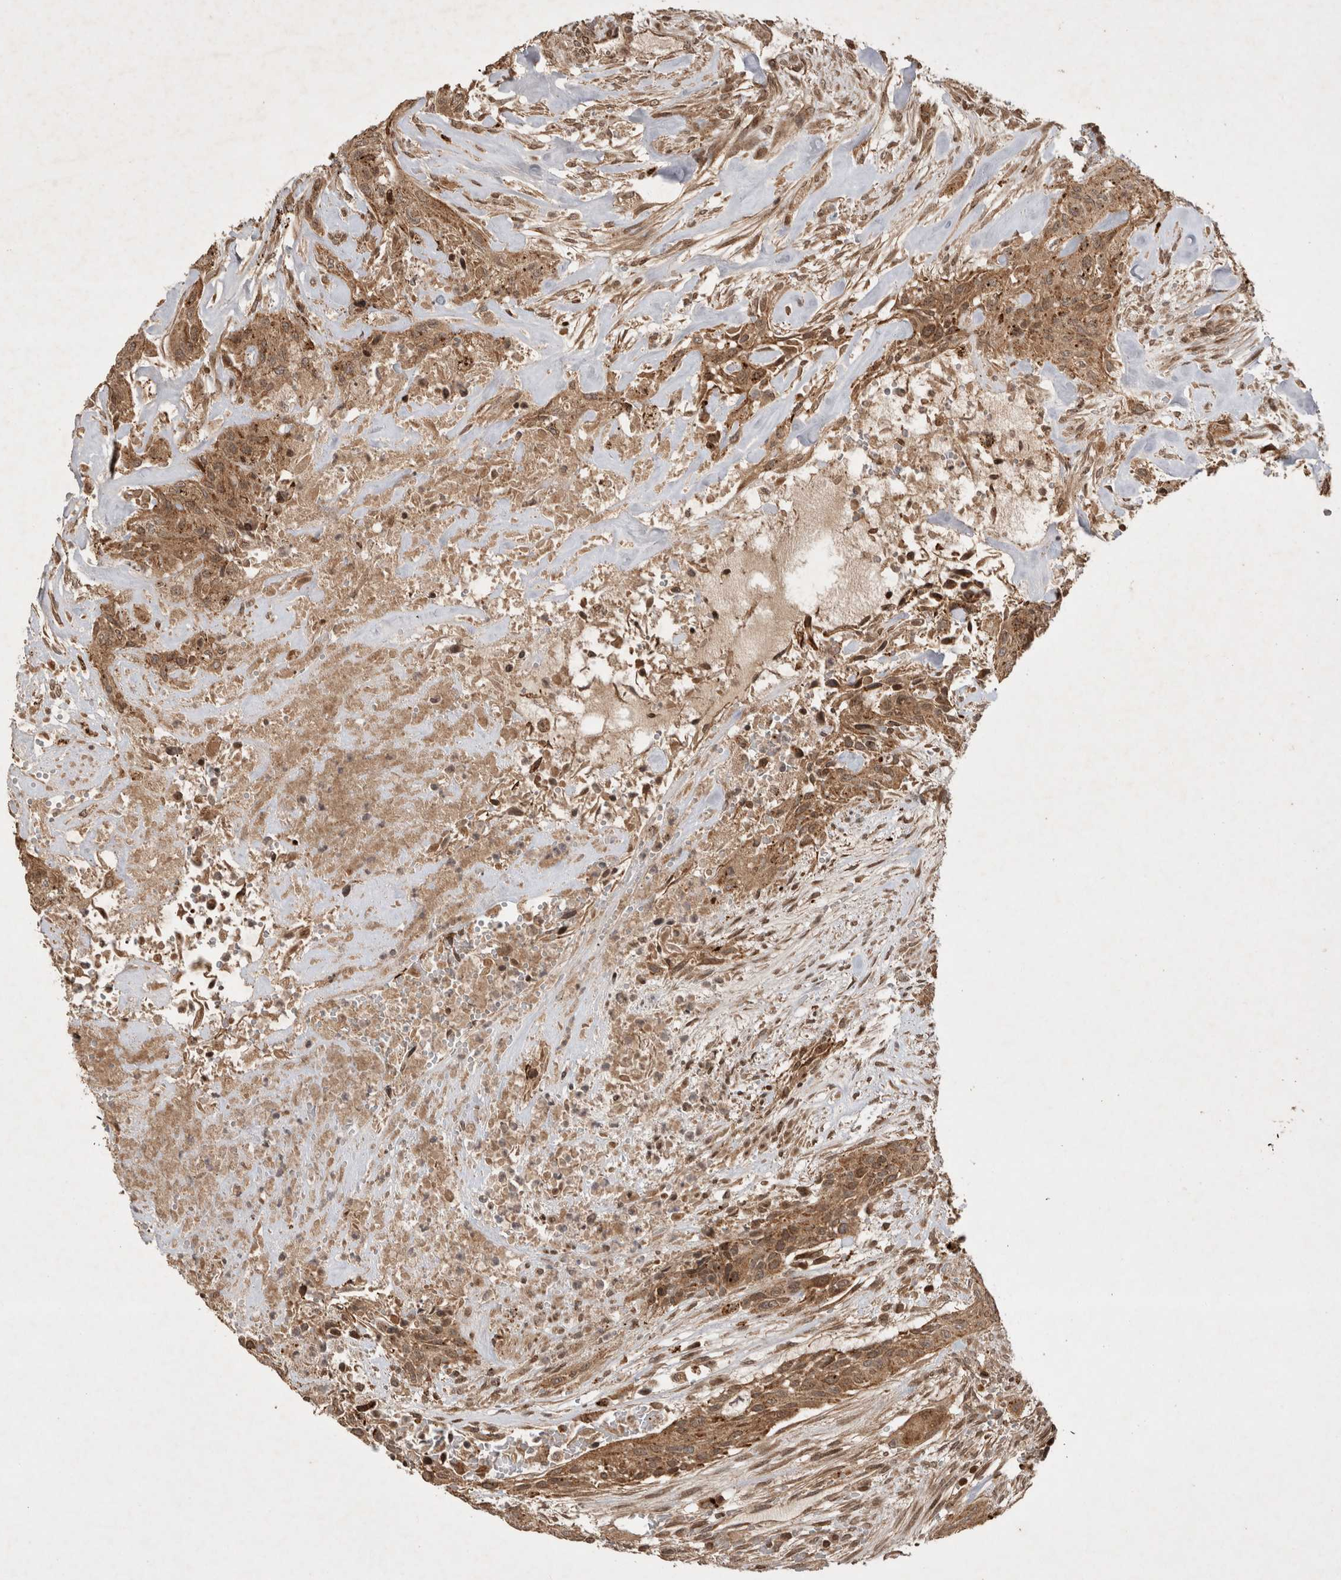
{"staining": {"intensity": "moderate", "quantity": ">75%", "location": "cytoplasmic/membranous"}, "tissue": "urothelial cancer", "cell_type": "Tumor cells", "image_type": "cancer", "snomed": [{"axis": "morphology", "description": "Urothelial carcinoma, High grade"}, {"axis": "topography", "description": "Urinary bladder"}], "caption": "Protein expression analysis of human urothelial cancer reveals moderate cytoplasmic/membranous staining in about >75% of tumor cells. (DAB IHC with brightfield microscopy, high magnification).", "gene": "FAM221A", "patient": {"sex": "male", "age": 35}}